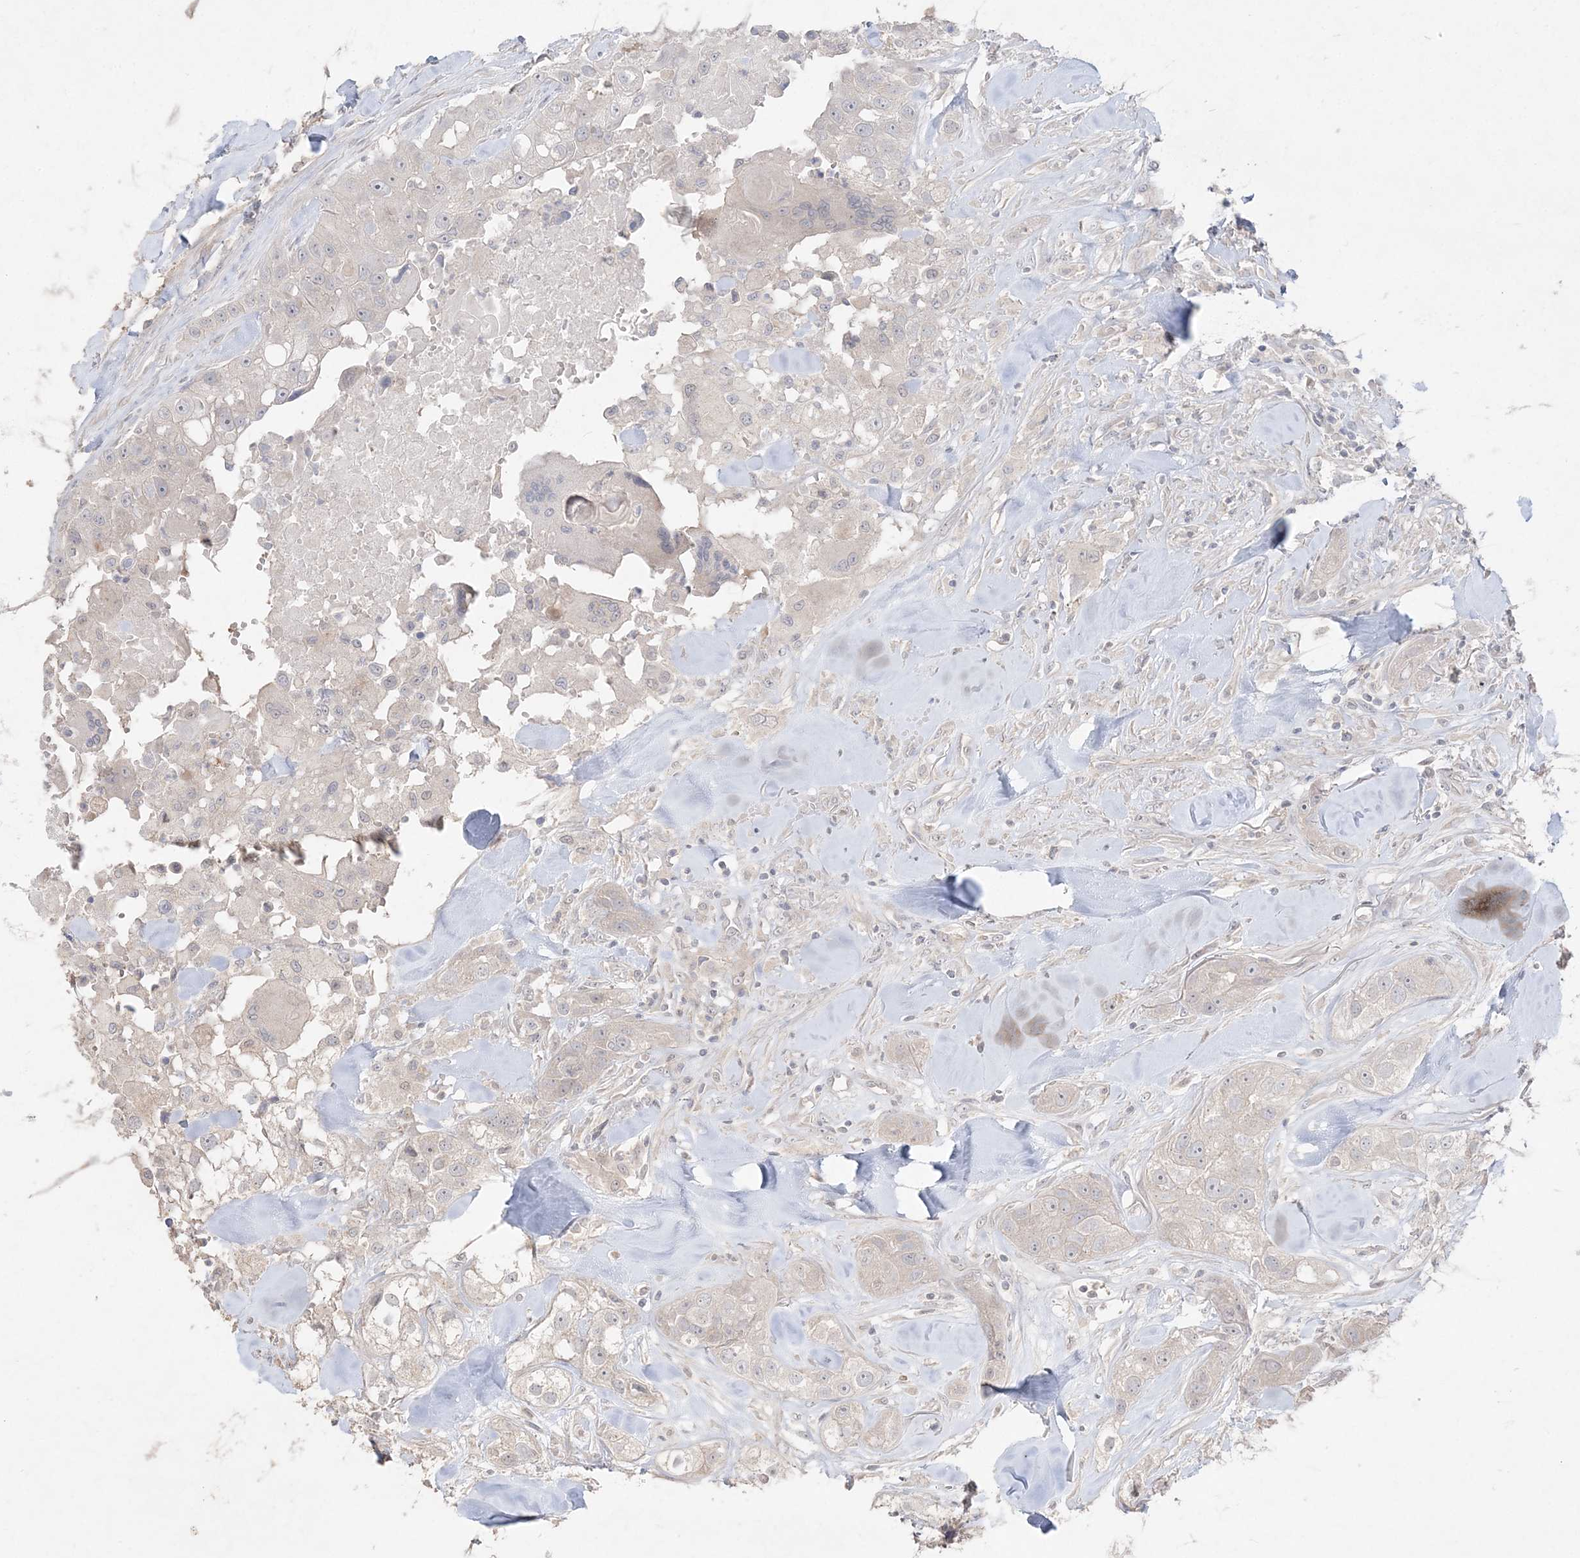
{"staining": {"intensity": "negative", "quantity": "none", "location": "none"}, "tissue": "head and neck cancer", "cell_type": "Tumor cells", "image_type": "cancer", "snomed": [{"axis": "morphology", "description": "Normal tissue, NOS"}, {"axis": "morphology", "description": "Squamous cell carcinoma, NOS"}, {"axis": "topography", "description": "Skeletal muscle"}, {"axis": "topography", "description": "Head-Neck"}], "caption": "IHC micrograph of neoplastic tissue: head and neck squamous cell carcinoma stained with DAB shows no significant protein expression in tumor cells.", "gene": "SH3BP4", "patient": {"sex": "male", "age": 51}}